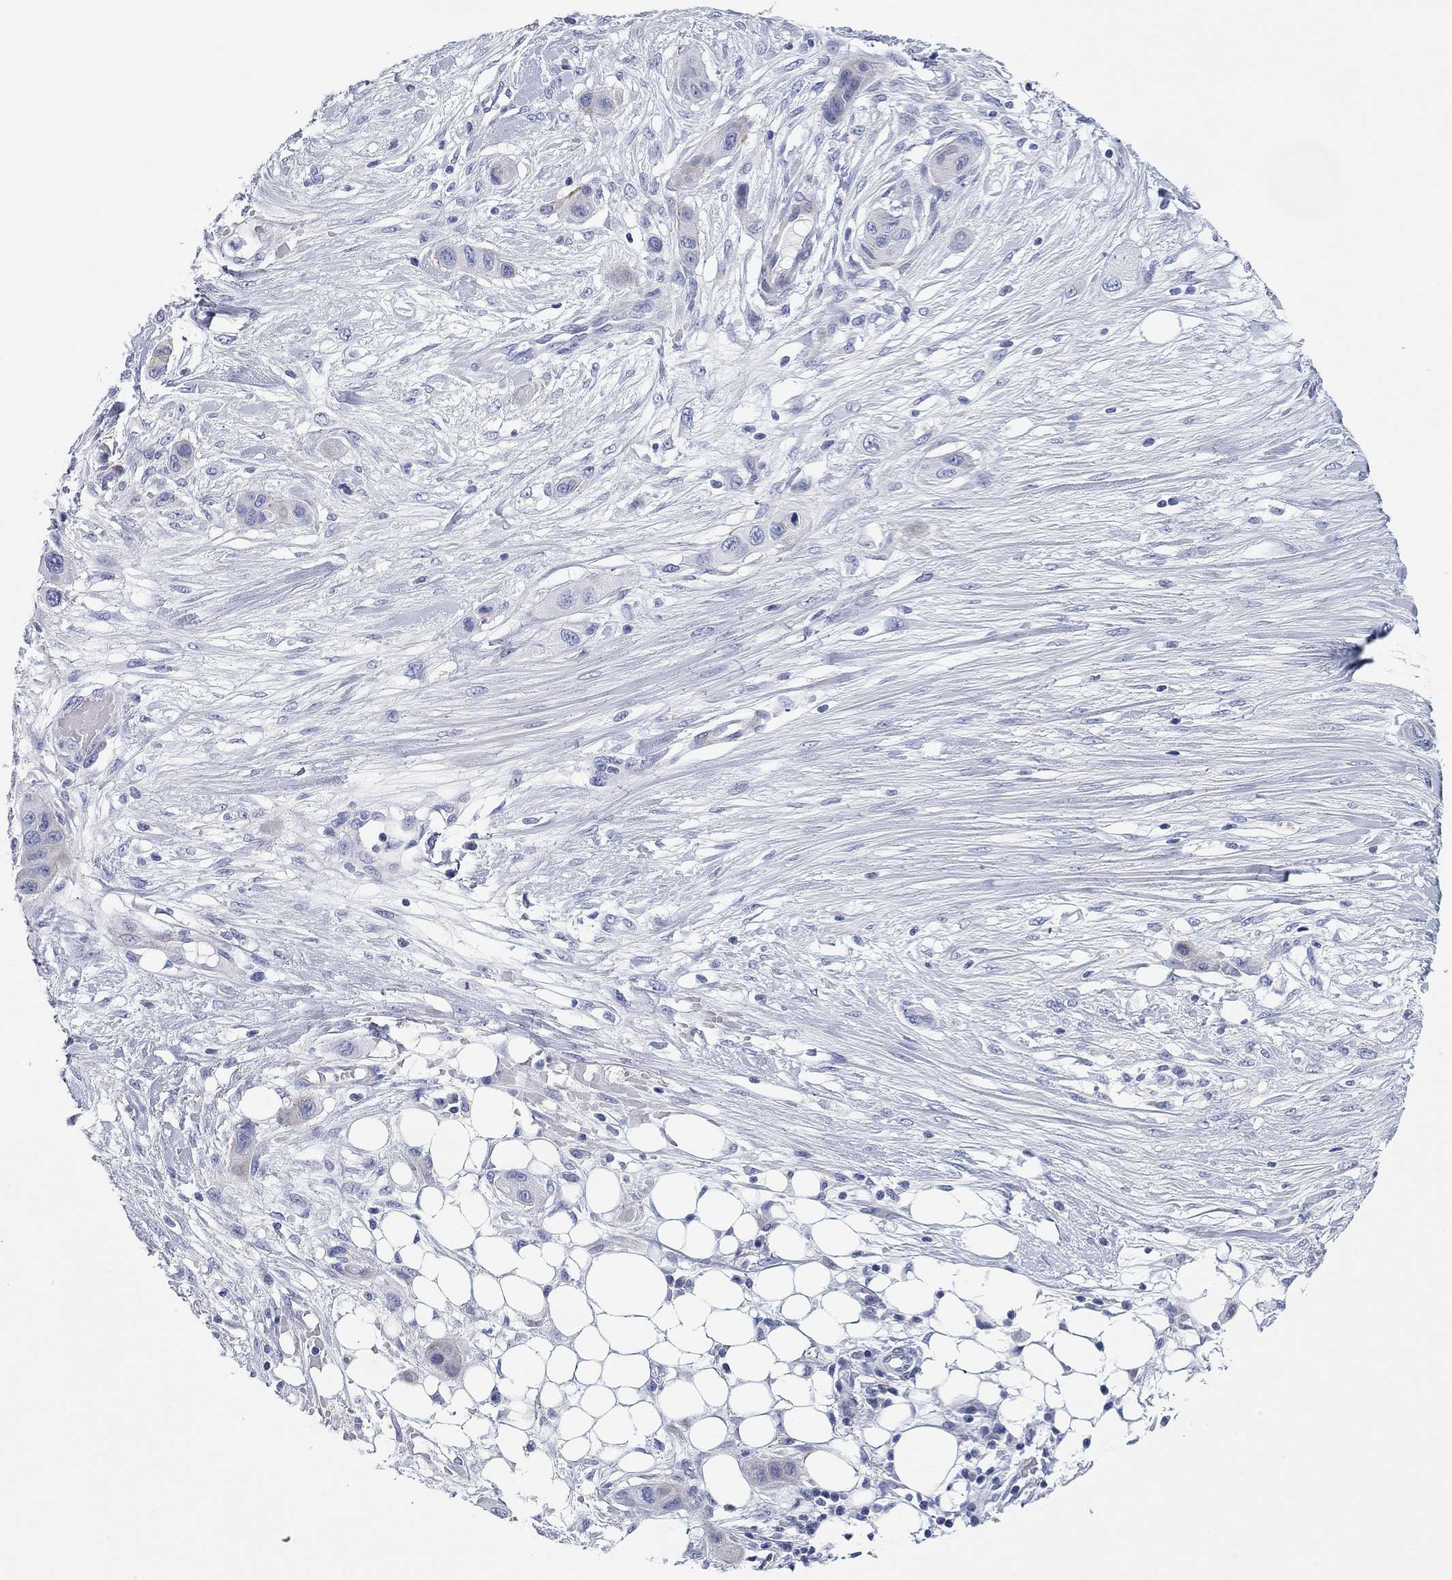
{"staining": {"intensity": "negative", "quantity": "none", "location": "none"}, "tissue": "skin cancer", "cell_type": "Tumor cells", "image_type": "cancer", "snomed": [{"axis": "morphology", "description": "Squamous cell carcinoma, NOS"}, {"axis": "topography", "description": "Skin"}], "caption": "Tumor cells are negative for protein expression in human skin cancer.", "gene": "CHI3L2", "patient": {"sex": "male", "age": 79}}